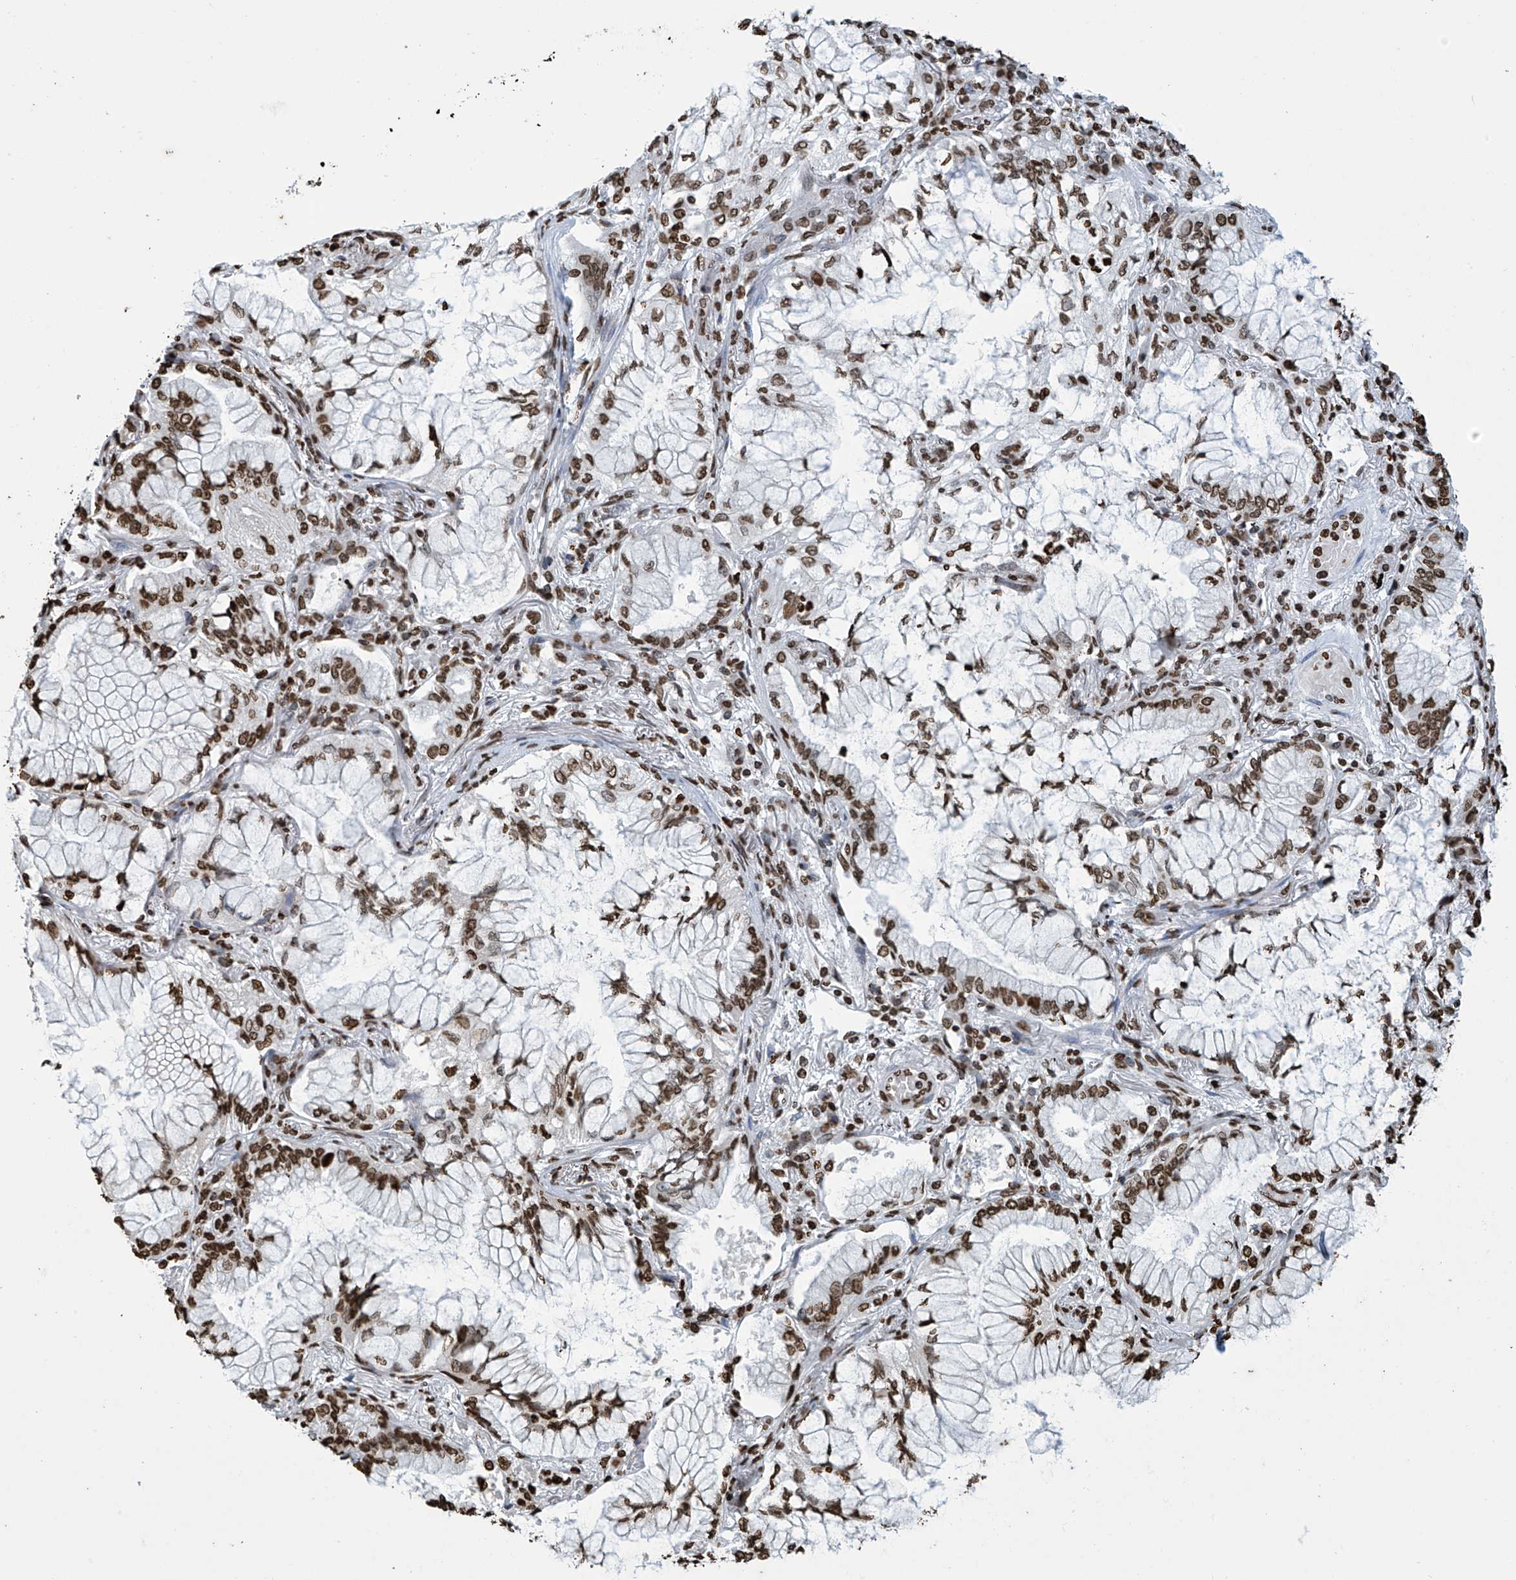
{"staining": {"intensity": "moderate", "quantity": ">75%", "location": "nuclear"}, "tissue": "lung cancer", "cell_type": "Tumor cells", "image_type": "cancer", "snomed": [{"axis": "morphology", "description": "Adenocarcinoma, NOS"}, {"axis": "topography", "description": "Lung"}], "caption": "A photomicrograph of human lung cancer stained for a protein exhibits moderate nuclear brown staining in tumor cells.", "gene": "DPPA2", "patient": {"sex": "female", "age": 70}}